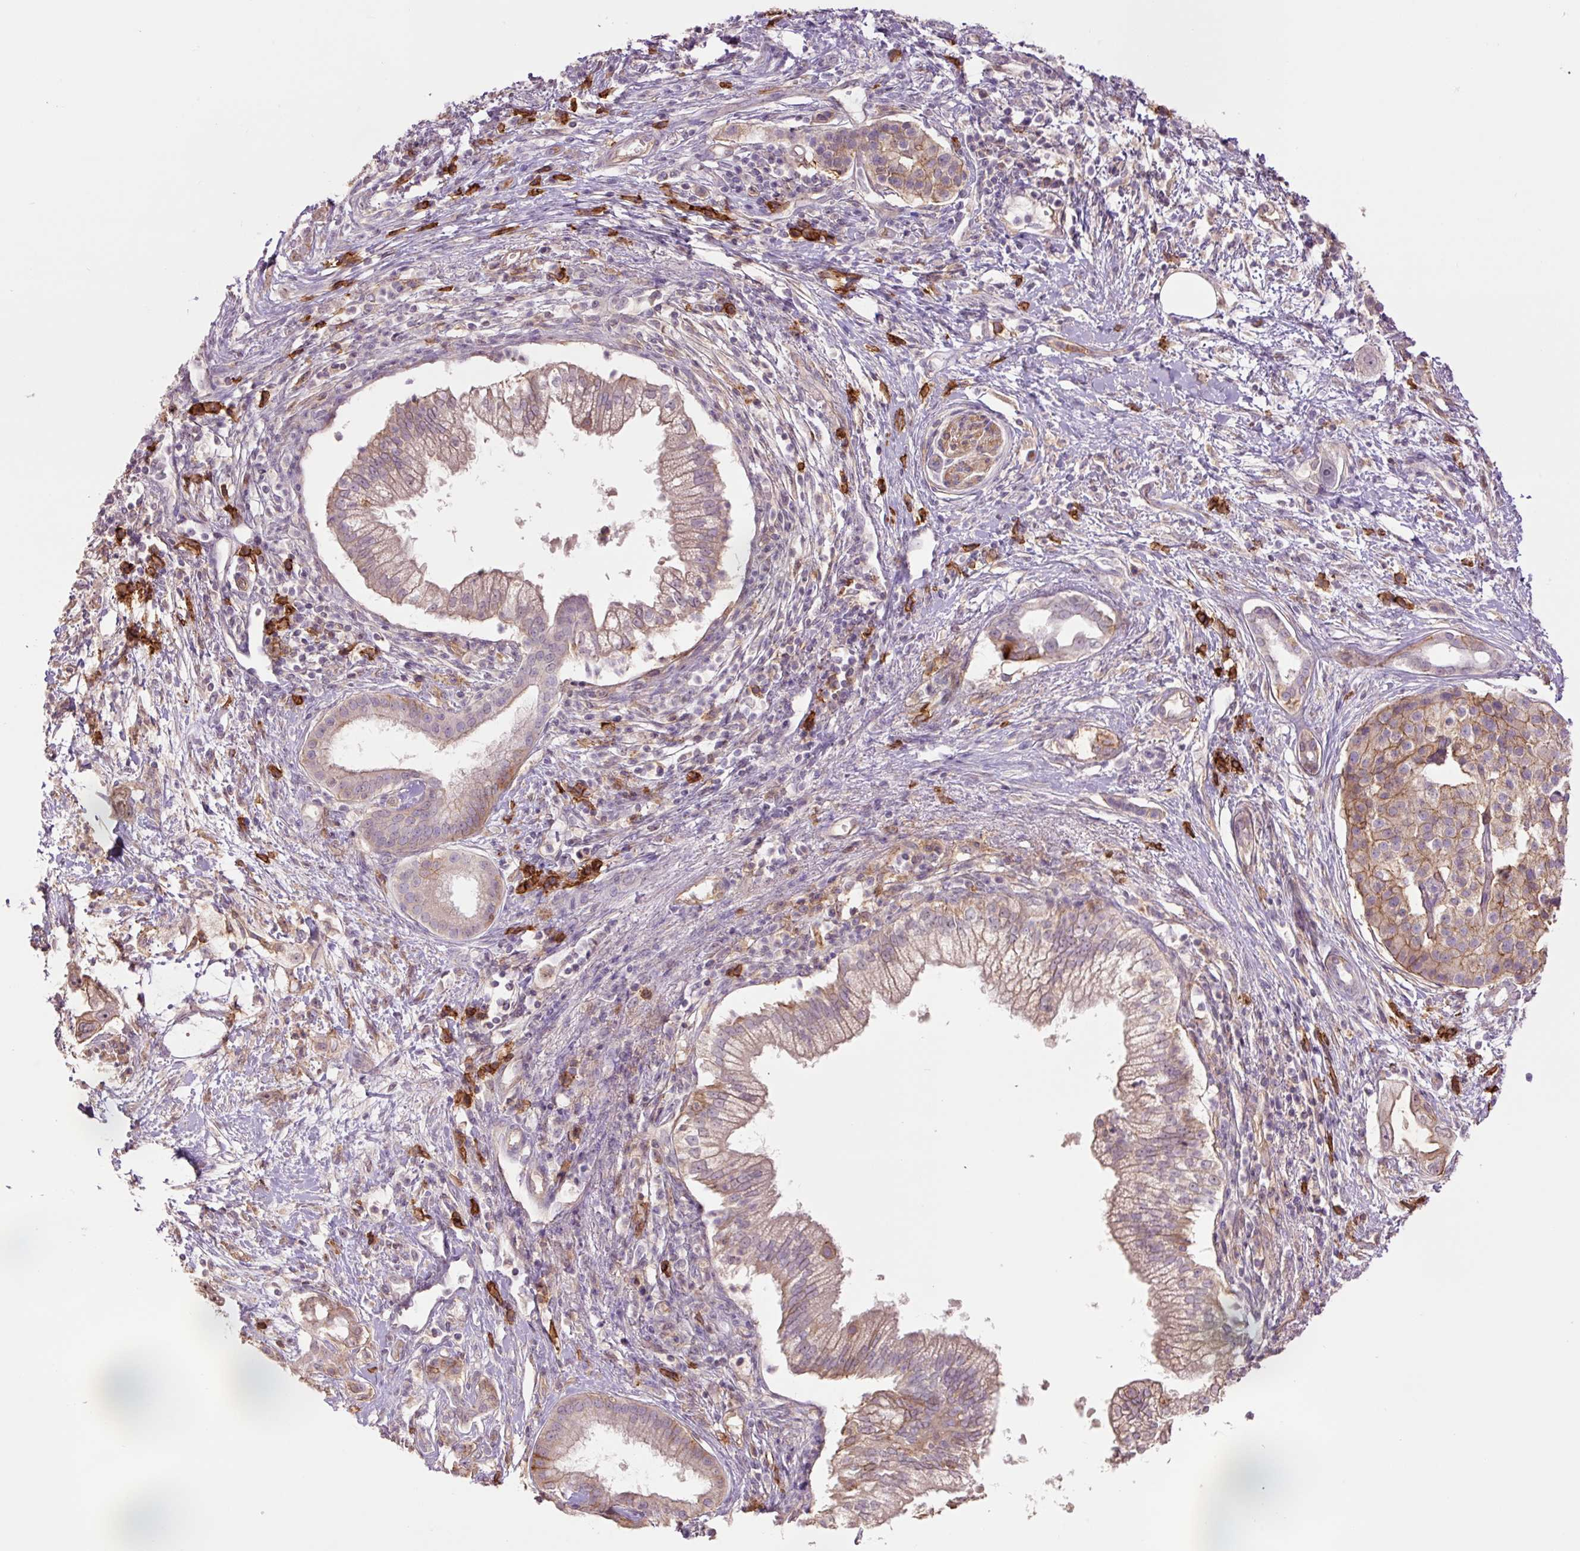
{"staining": {"intensity": "moderate", "quantity": "25%-75%", "location": "cytoplasmic/membranous"}, "tissue": "pancreatic cancer", "cell_type": "Tumor cells", "image_type": "cancer", "snomed": [{"axis": "morphology", "description": "Adenocarcinoma, NOS"}, {"axis": "topography", "description": "Pancreas"}], "caption": "Immunohistochemical staining of pancreatic cancer (adenocarcinoma) exhibits medium levels of moderate cytoplasmic/membranous protein expression in about 25%-75% of tumor cells.", "gene": "SLC1A4", "patient": {"sex": "male", "age": 70}}